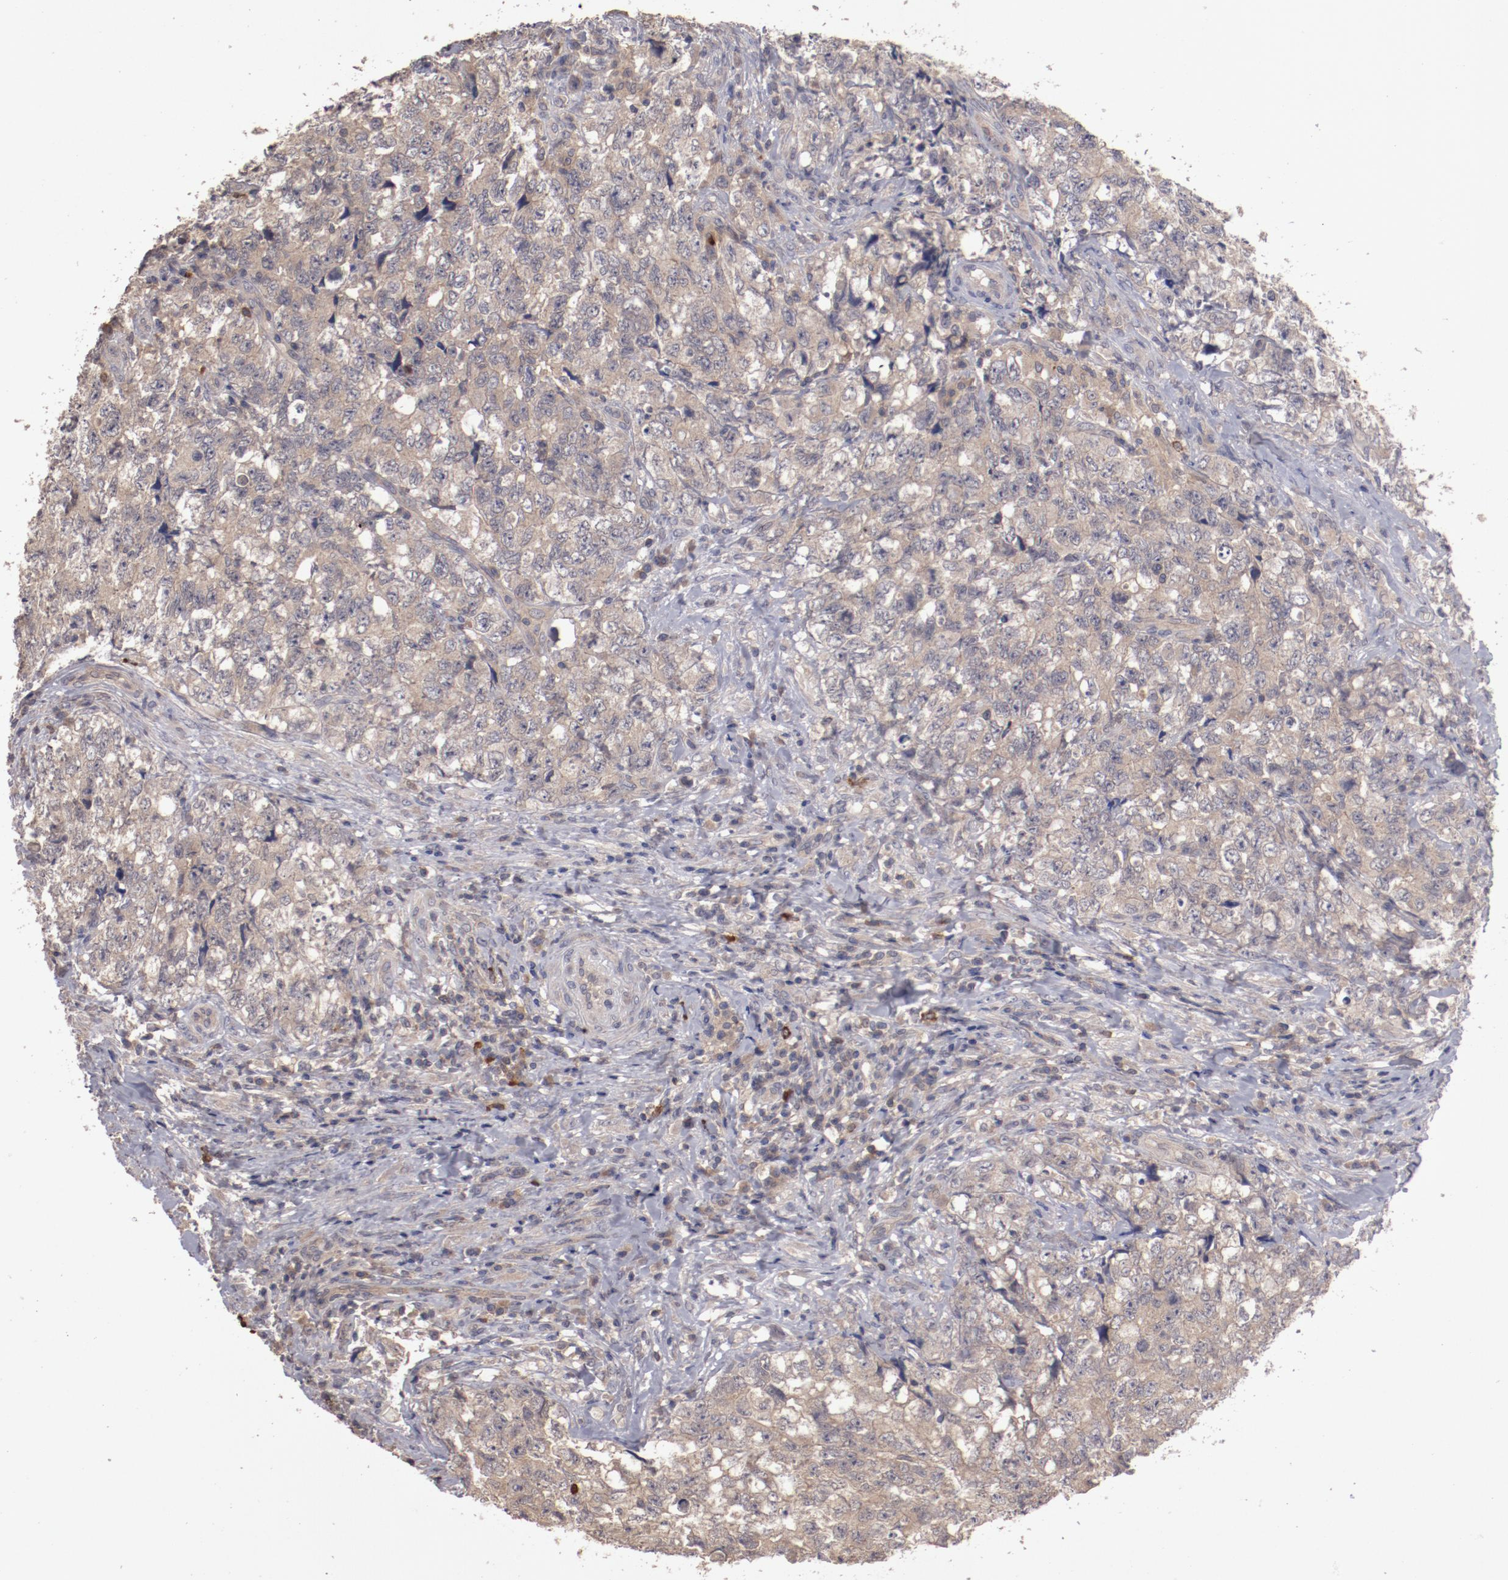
{"staining": {"intensity": "moderate", "quantity": ">75%", "location": "cytoplasmic/membranous"}, "tissue": "testis cancer", "cell_type": "Tumor cells", "image_type": "cancer", "snomed": [{"axis": "morphology", "description": "Carcinoma, Embryonal, NOS"}, {"axis": "topography", "description": "Testis"}], "caption": "A brown stain highlights moderate cytoplasmic/membranous positivity of a protein in testis embryonal carcinoma tumor cells.", "gene": "LRRC75B", "patient": {"sex": "male", "age": 31}}